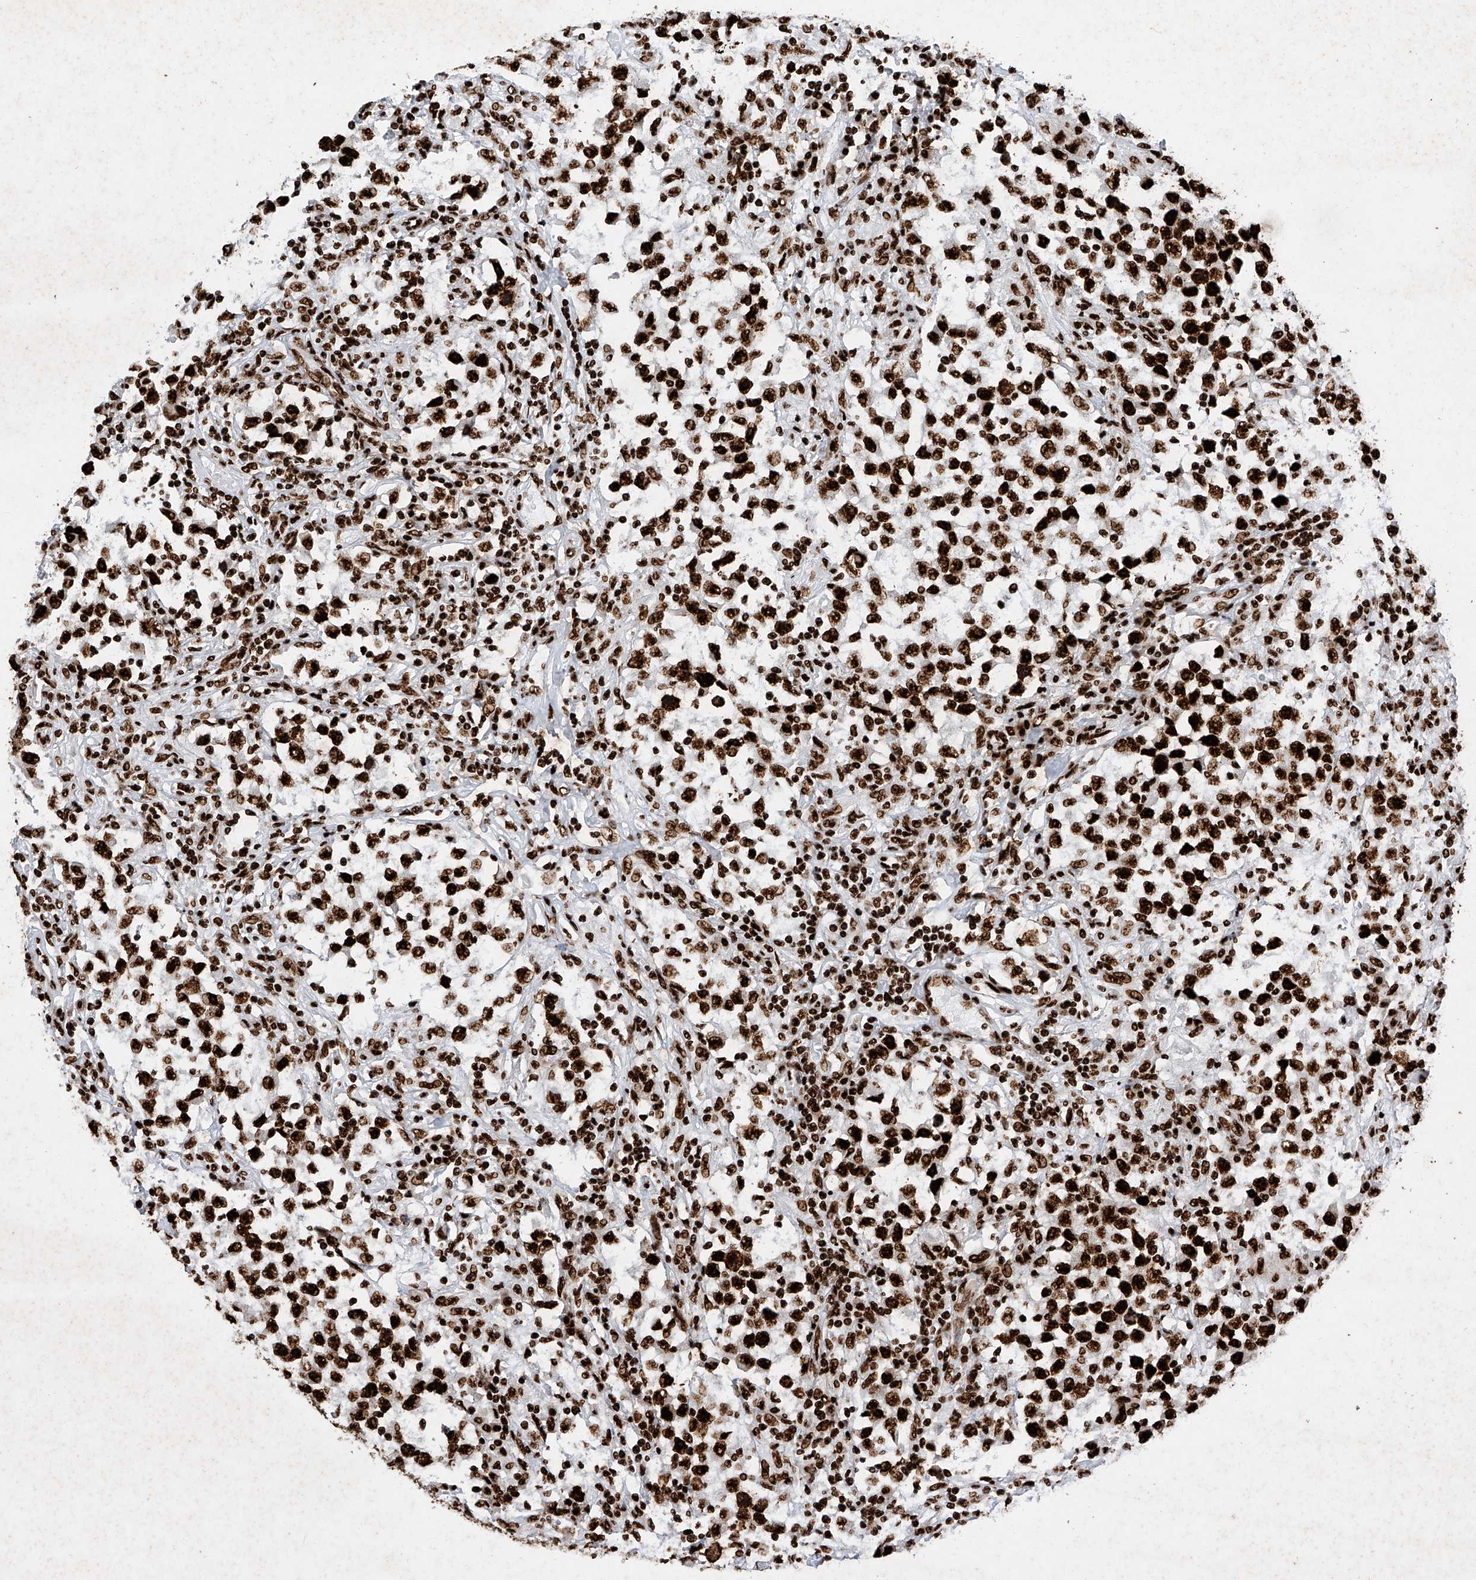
{"staining": {"intensity": "strong", "quantity": ">75%", "location": "nuclear"}, "tissue": "testis cancer", "cell_type": "Tumor cells", "image_type": "cancer", "snomed": [{"axis": "morphology", "description": "Carcinoma, Embryonal, NOS"}, {"axis": "topography", "description": "Testis"}], "caption": "Immunohistochemical staining of human embryonal carcinoma (testis) reveals high levels of strong nuclear expression in approximately >75% of tumor cells. (DAB (3,3'-diaminobenzidine) IHC with brightfield microscopy, high magnification).", "gene": "SRSF6", "patient": {"sex": "male", "age": 21}}